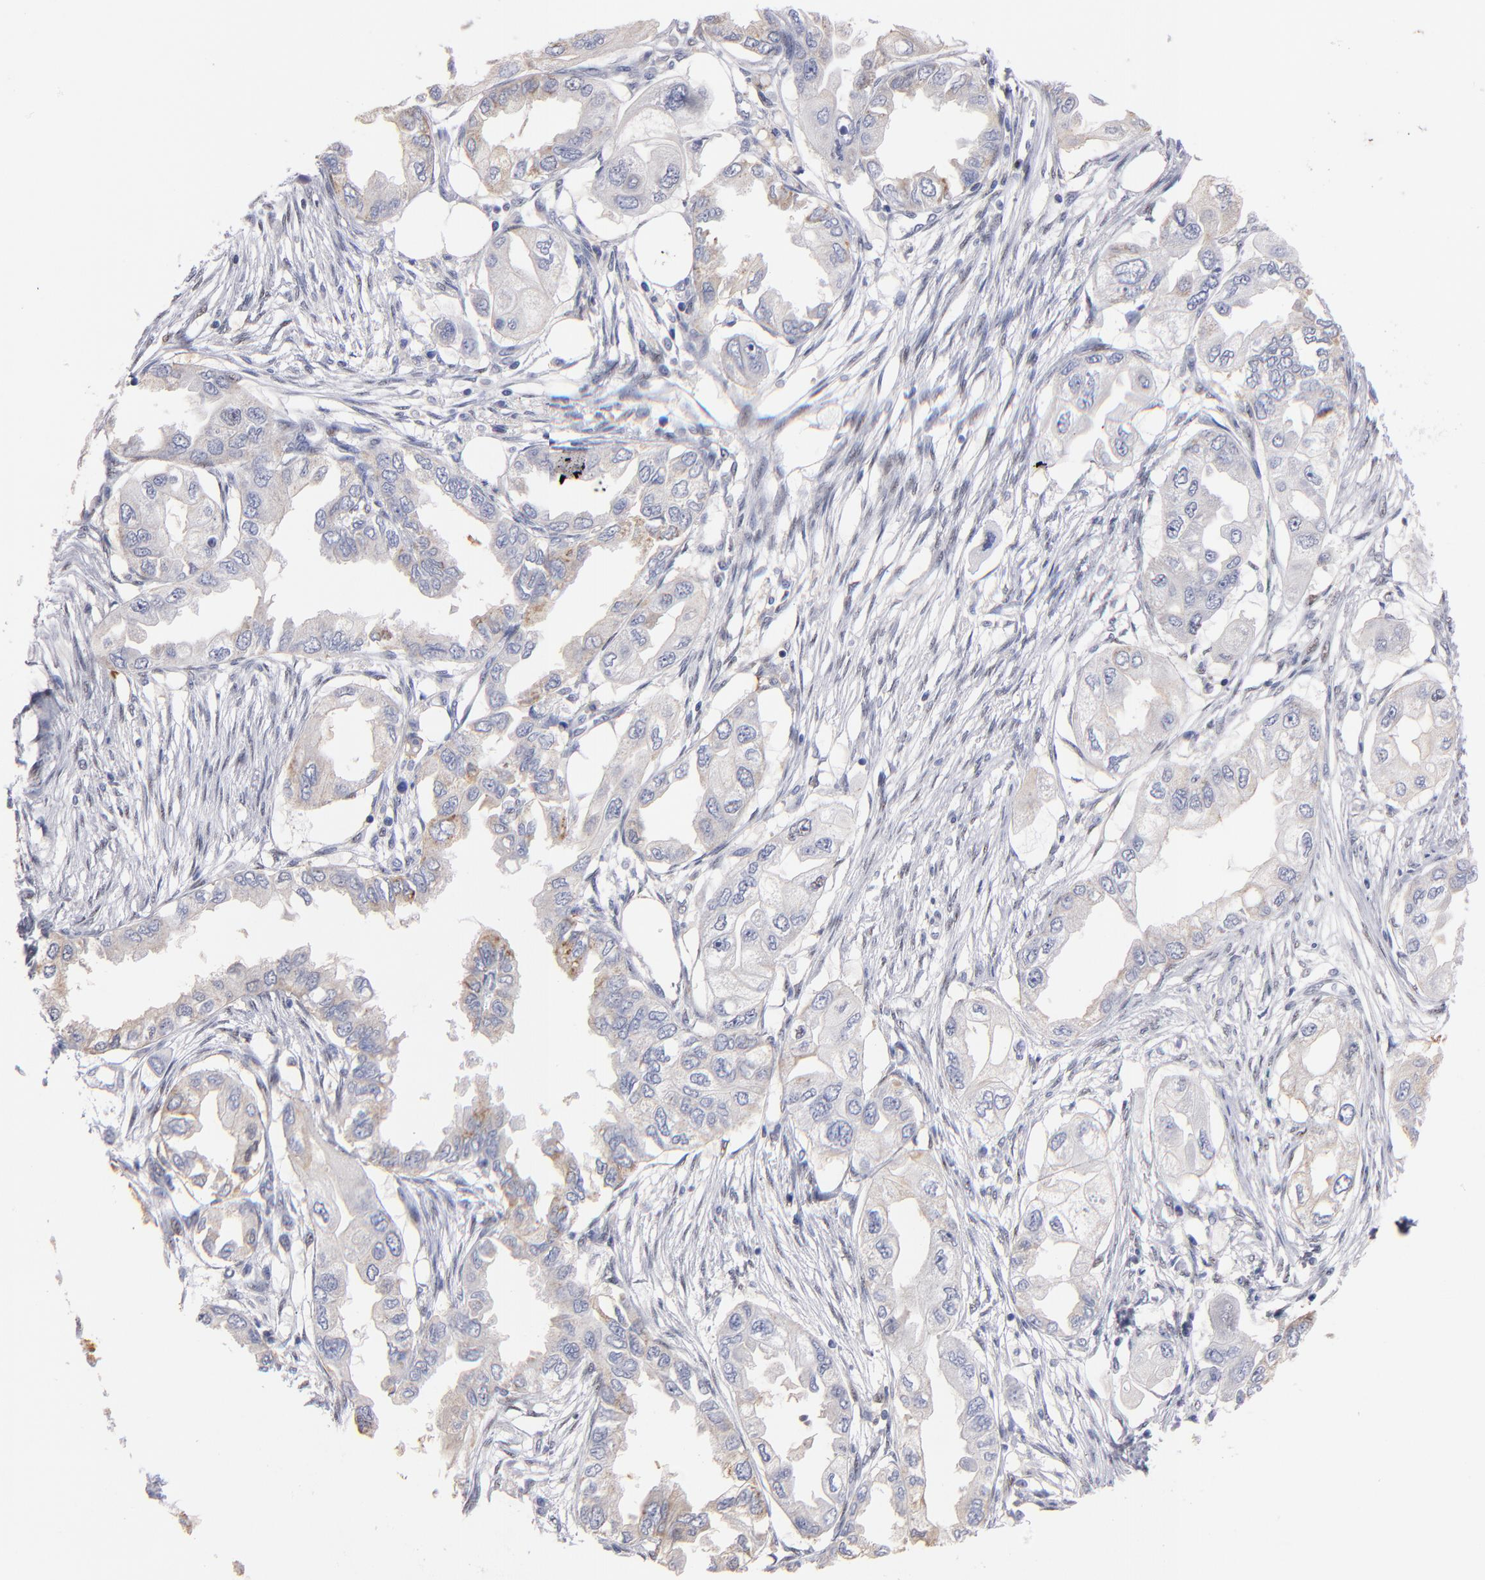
{"staining": {"intensity": "weak", "quantity": "<25%", "location": "cytoplasmic/membranous"}, "tissue": "endometrial cancer", "cell_type": "Tumor cells", "image_type": "cancer", "snomed": [{"axis": "morphology", "description": "Adenocarcinoma, NOS"}, {"axis": "topography", "description": "Endometrium"}], "caption": "A micrograph of endometrial cancer (adenocarcinoma) stained for a protein shows no brown staining in tumor cells.", "gene": "RAF1", "patient": {"sex": "female", "age": 67}}